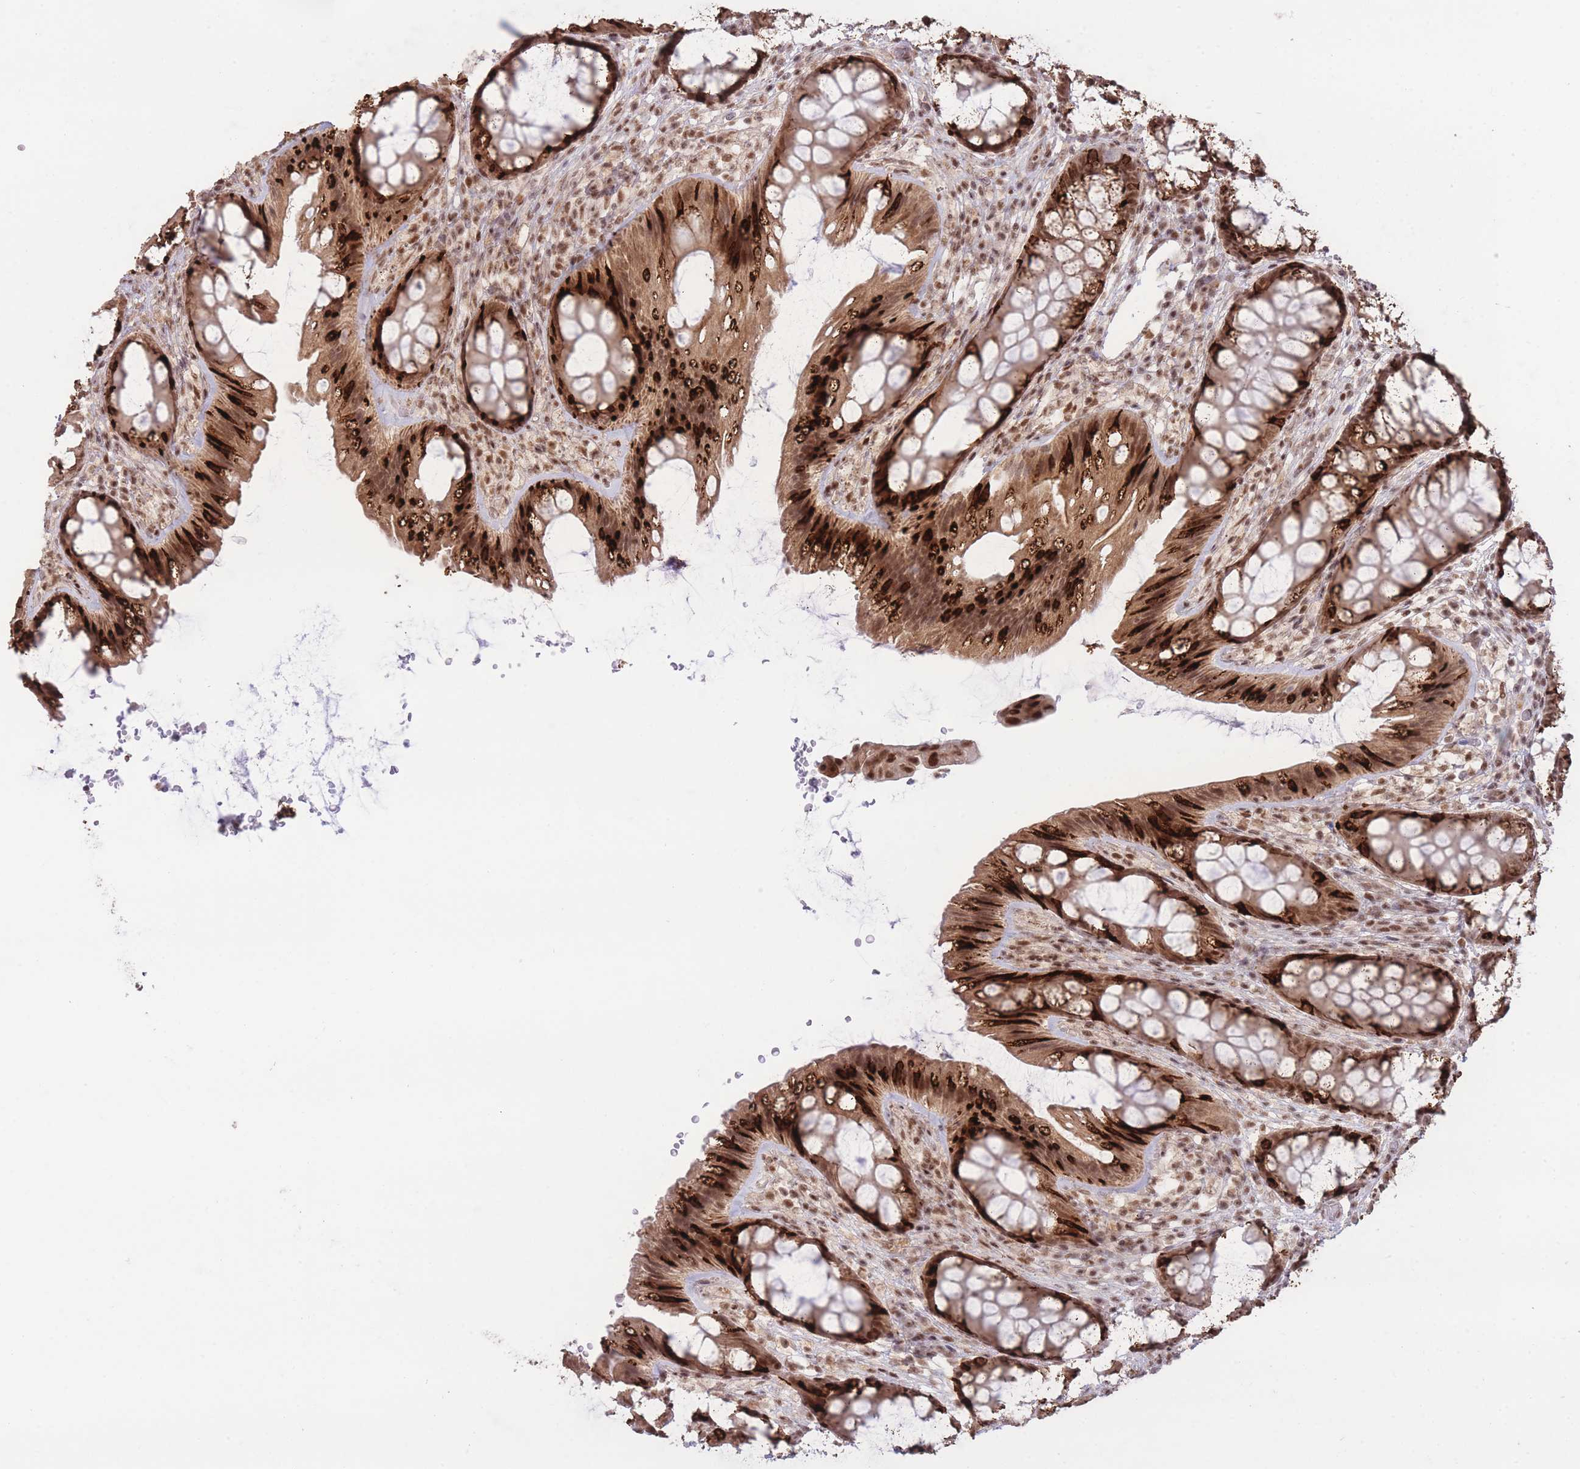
{"staining": {"intensity": "moderate", "quantity": ">75%", "location": "nuclear"}, "tissue": "colon", "cell_type": "Endothelial cells", "image_type": "normal", "snomed": [{"axis": "morphology", "description": "Normal tissue, NOS"}, {"axis": "topography", "description": "Colon"}], "caption": "Immunohistochemical staining of benign human colon demonstrates medium levels of moderate nuclear positivity in about >75% of endothelial cells. (IHC, brightfield microscopy, high magnification).", "gene": "CARD8", "patient": {"sex": "male", "age": 46}}